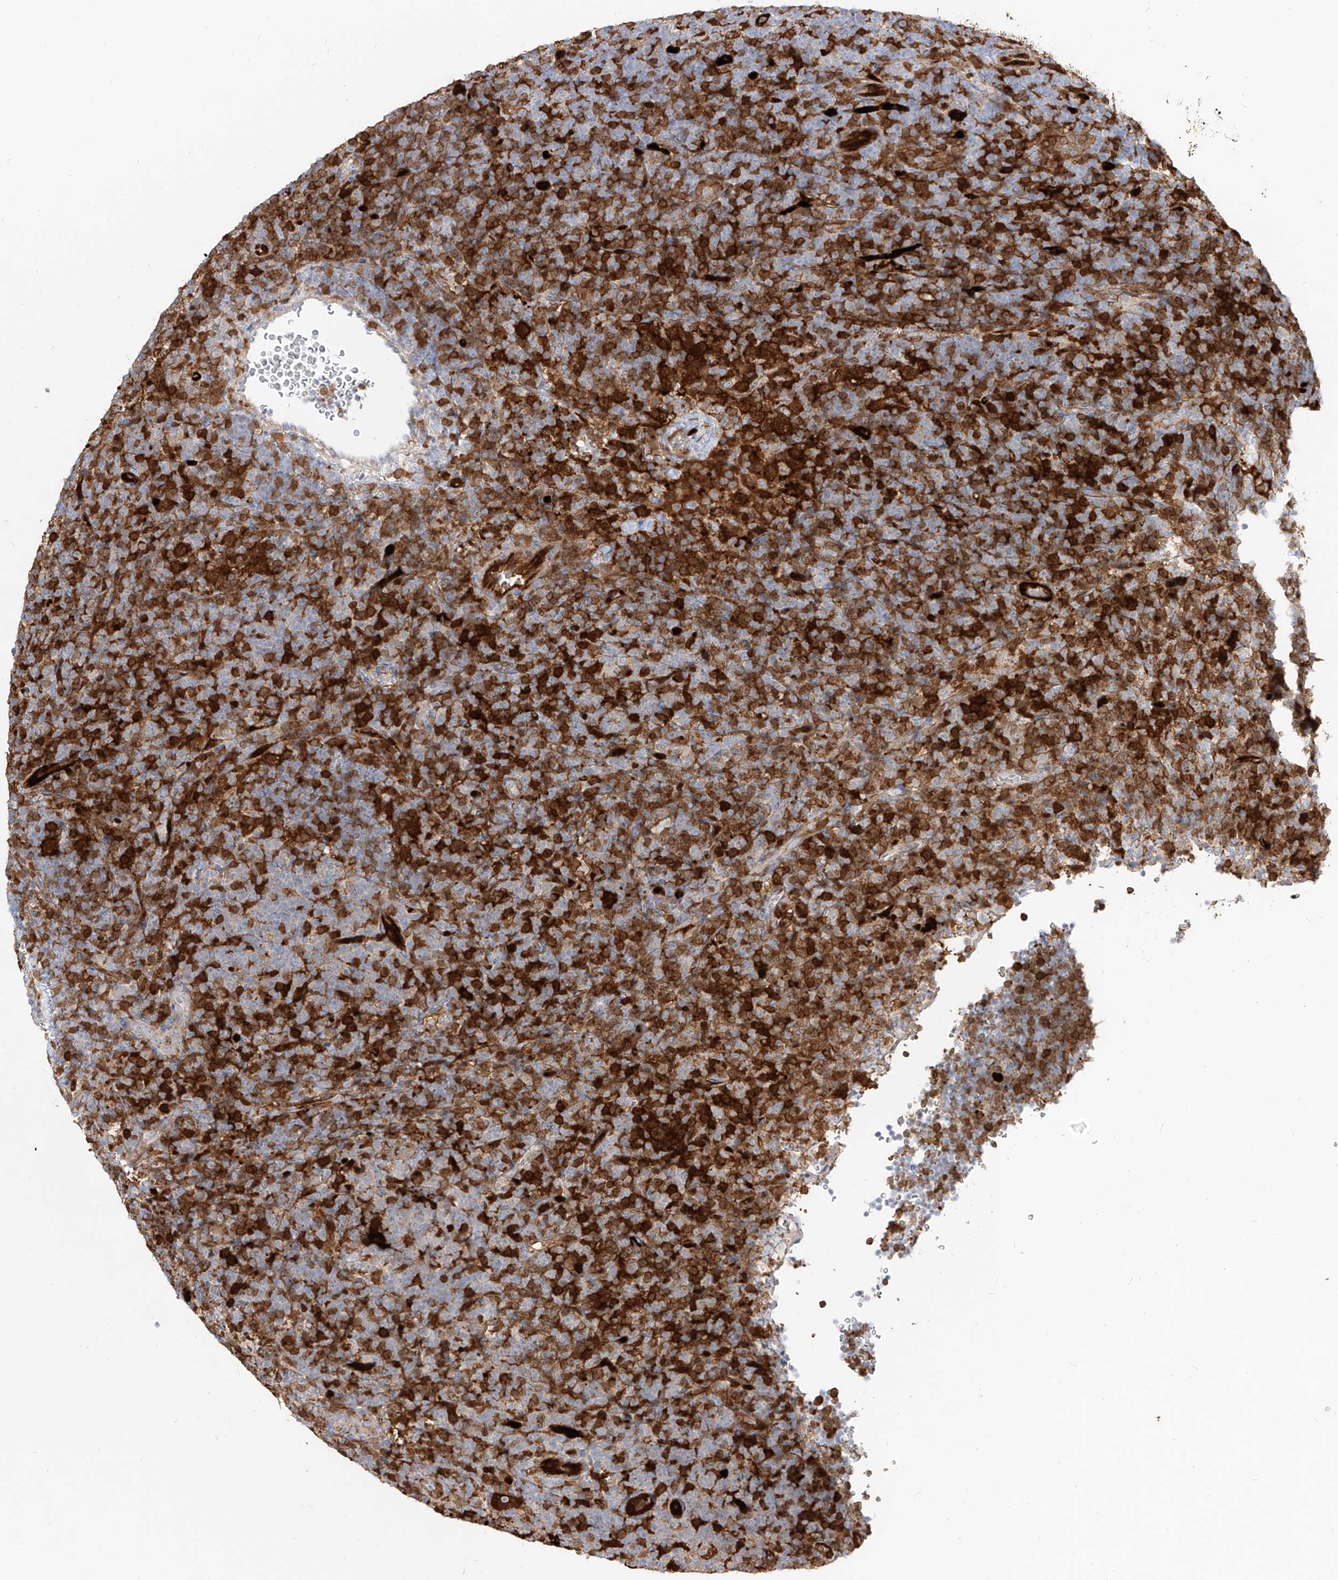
{"staining": {"intensity": "moderate", "quantity": "25%-75%", "location": "cytoplasmic/membranous"}, "tissue": "lymphoma", "cell_type": "Tumor cells", "image_type": "cancer", "snomed": [{"axis": "morphology", "description": "Hodgkin's disease, NOS"}, {"axis": "topography", "description": "Lymph node"}], "caption": "Immunohistochemistry micrograph of lymphoma stained for a protein (brown), which demonstrates medium levels of moderate cytoplasmic/membranous expression in about 25%-75% of tumor cells.", "gene": "KYNU", "patient": {"sex": "female", "age": 57}}